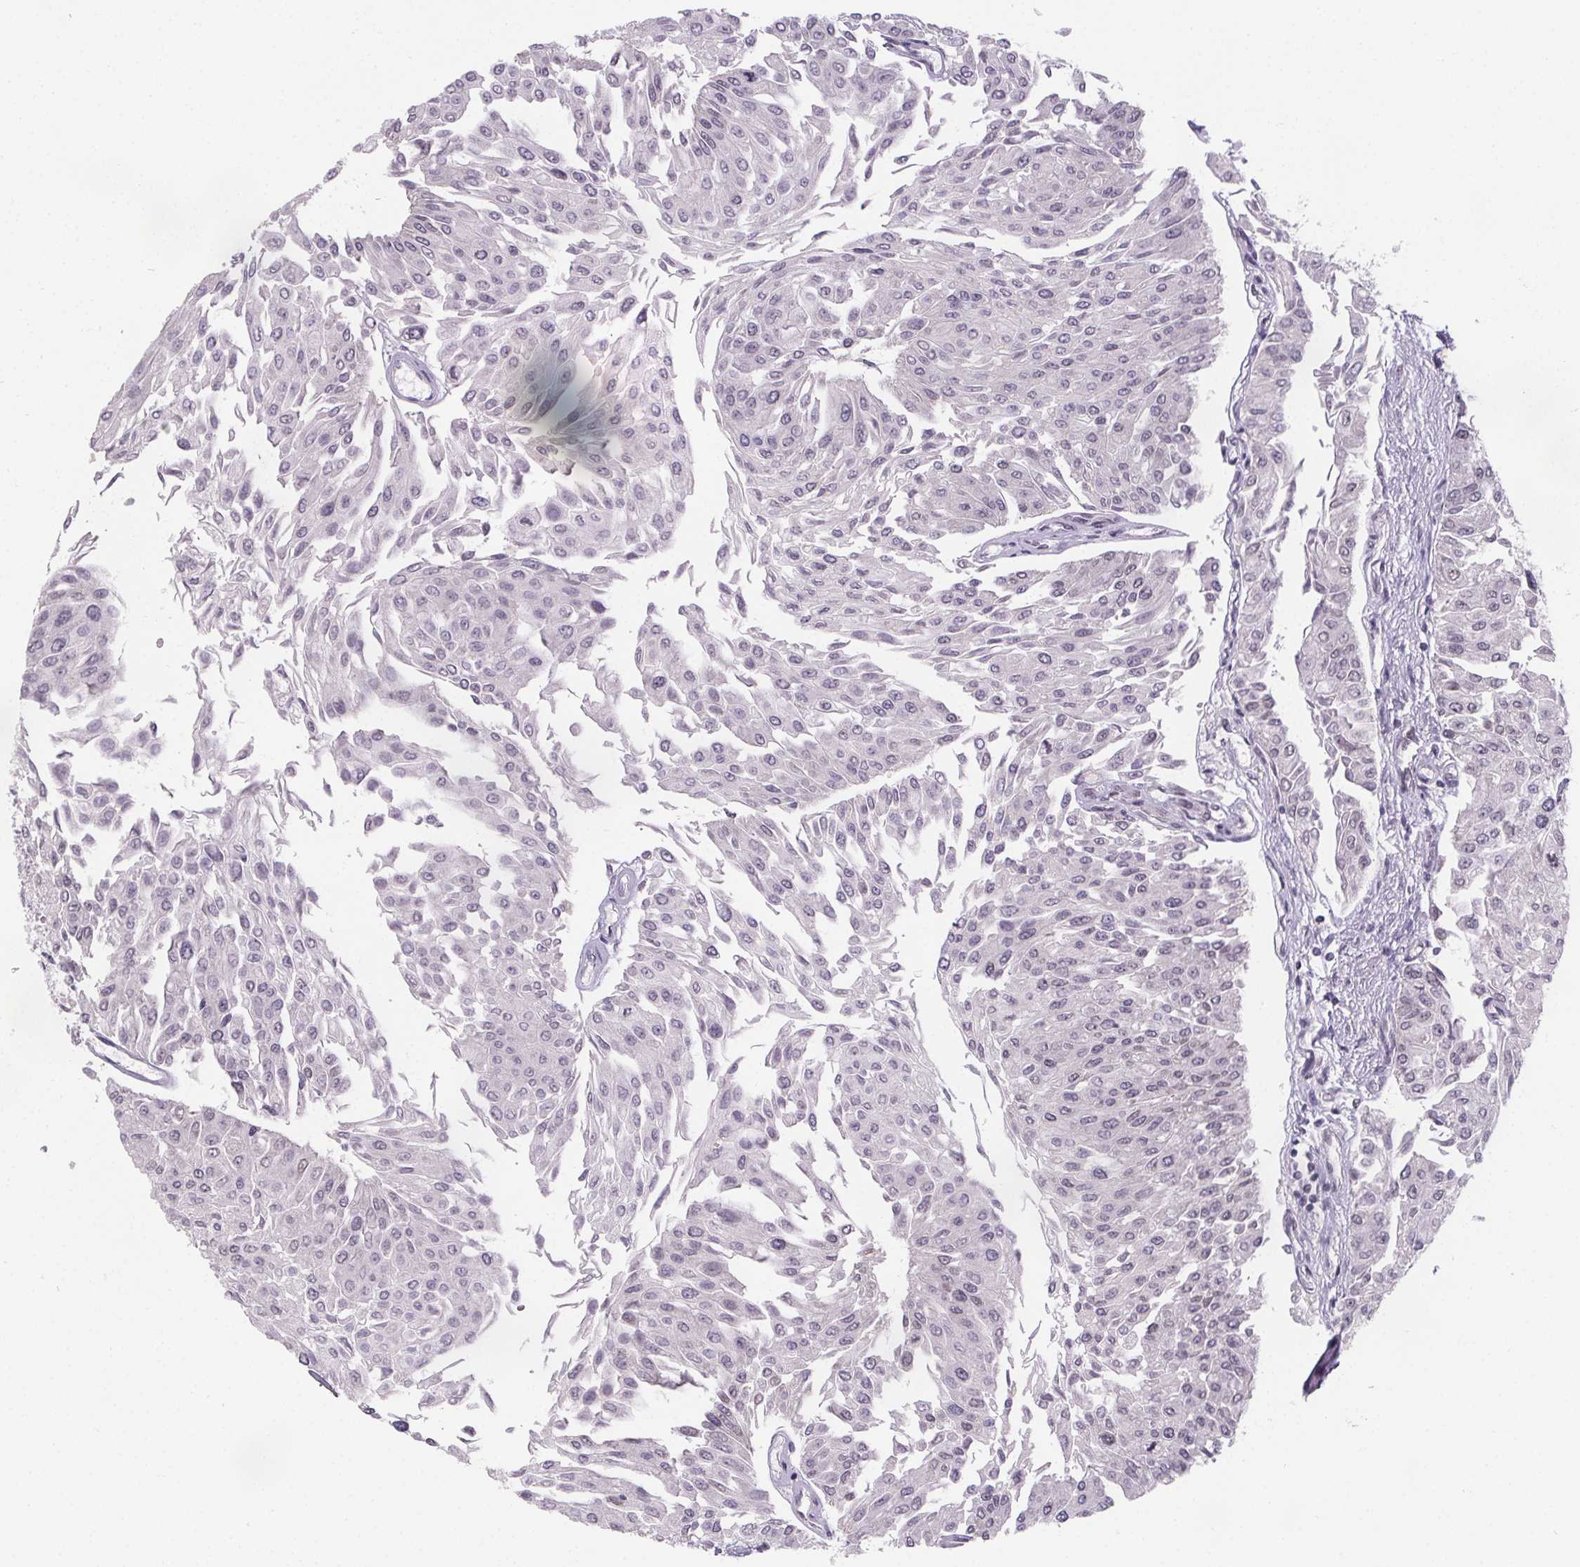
{"staining": {"intensity": "negative", "quantity": "none", "location": "none"}, "tissue": "urothelial cancer", "cell_type": "Tumor cells", "image_type": "cancer", "snomed": [{"axis": "morphology", "description": "Urothelial carcinoma, NOS"}, {"axis": "topography", "description": "Urinary bladder"}], "caption": "This is an IHC photomicrograph of urothelial cancer. There is no positivity in tumor cells.", "gene": "ZNF572", "patient": {"sex": "male", "age": 67}}